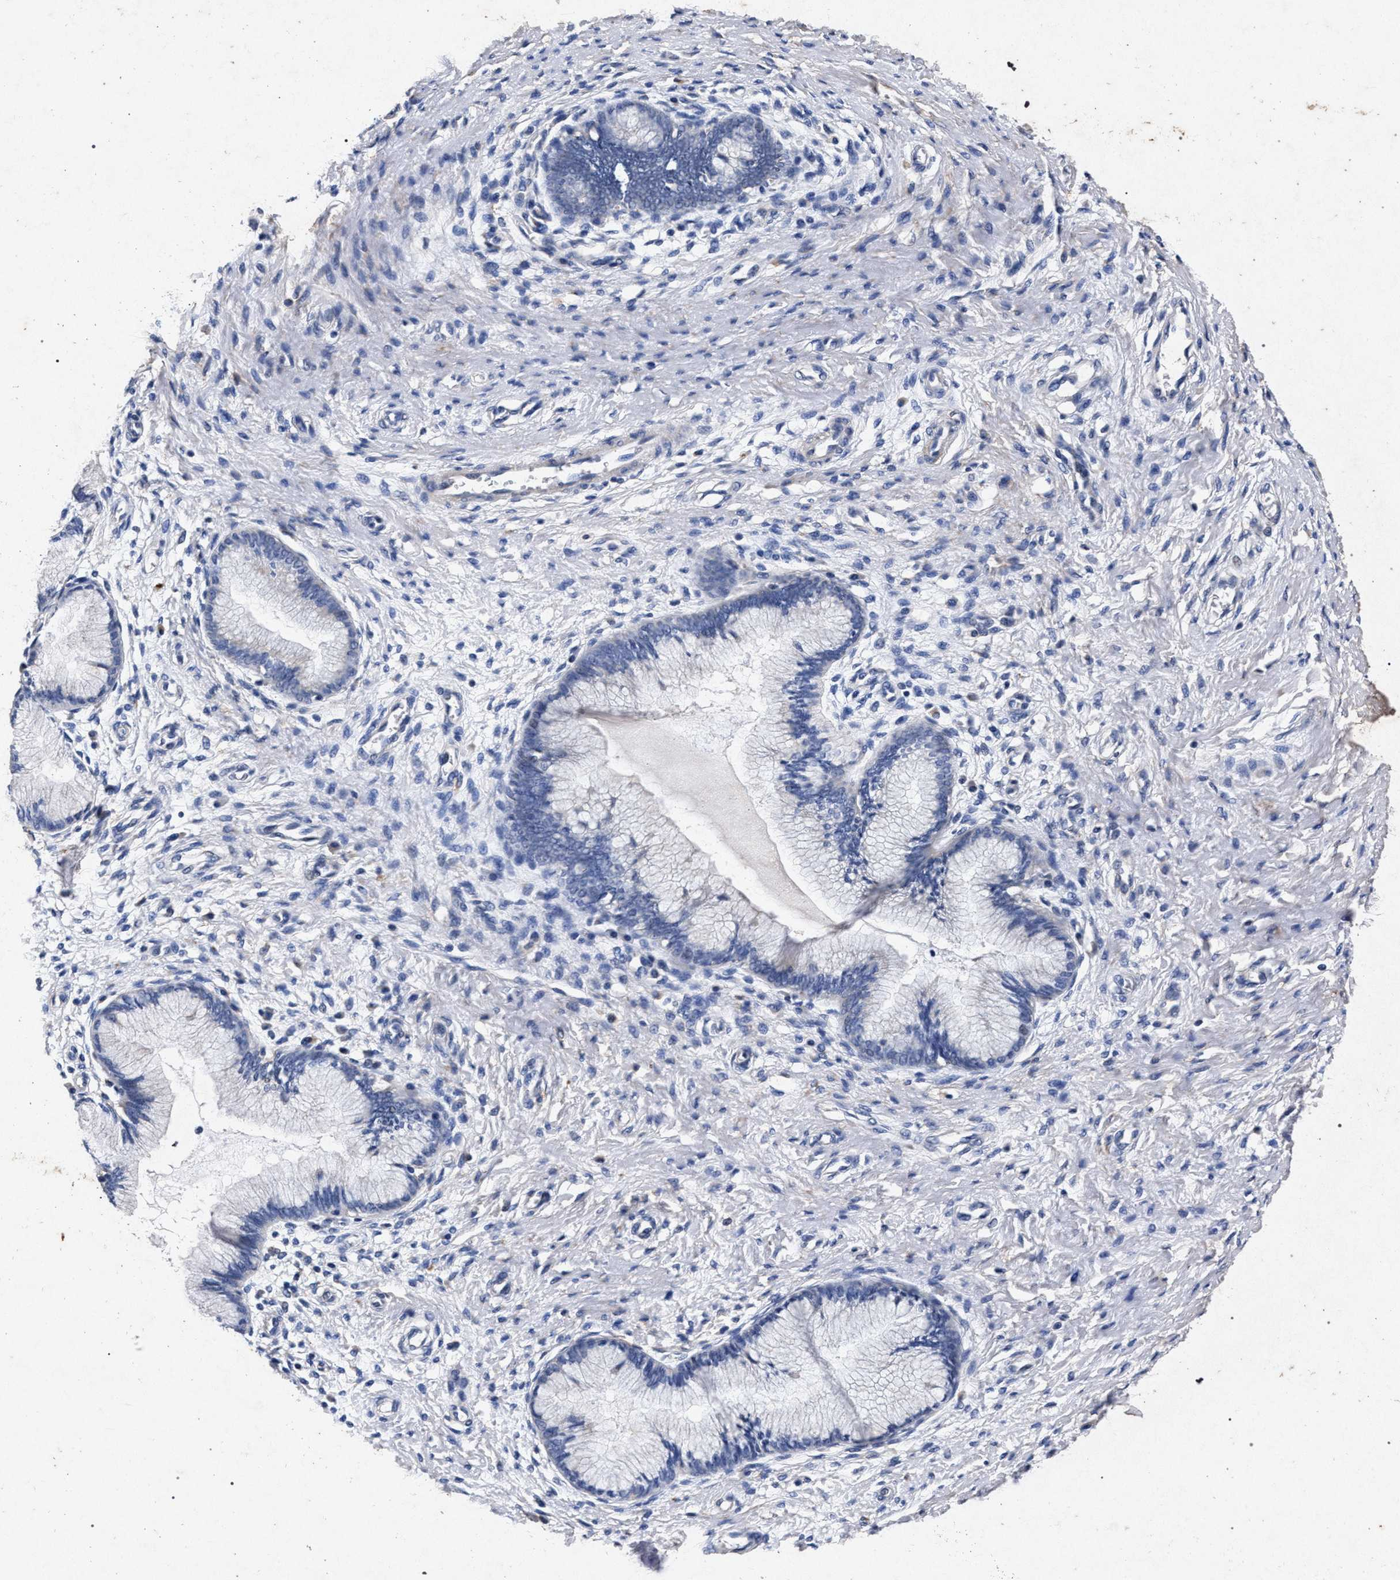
{"staining": {"intensity": "negative", "quantity": "none", "location": "none"}, "tissue": "cervix", "cell_type": "Glandular cells", "image_type": "normal", "snomed": [{"axis": "morphology", "description": "Normal tissue, NOS"}, {"axis": "topography", "description": "Cervix"}], "caption": "A high-resolution photomicrograph shows immunohistochemistry staining of benign cervix, which exhibits no significant staining in glandular cells. (Immunohistochemistry, brightfield microscopy, high magnification).", "gene": "ATP1A2", "patient": {"sex": "female", "age": 55}}